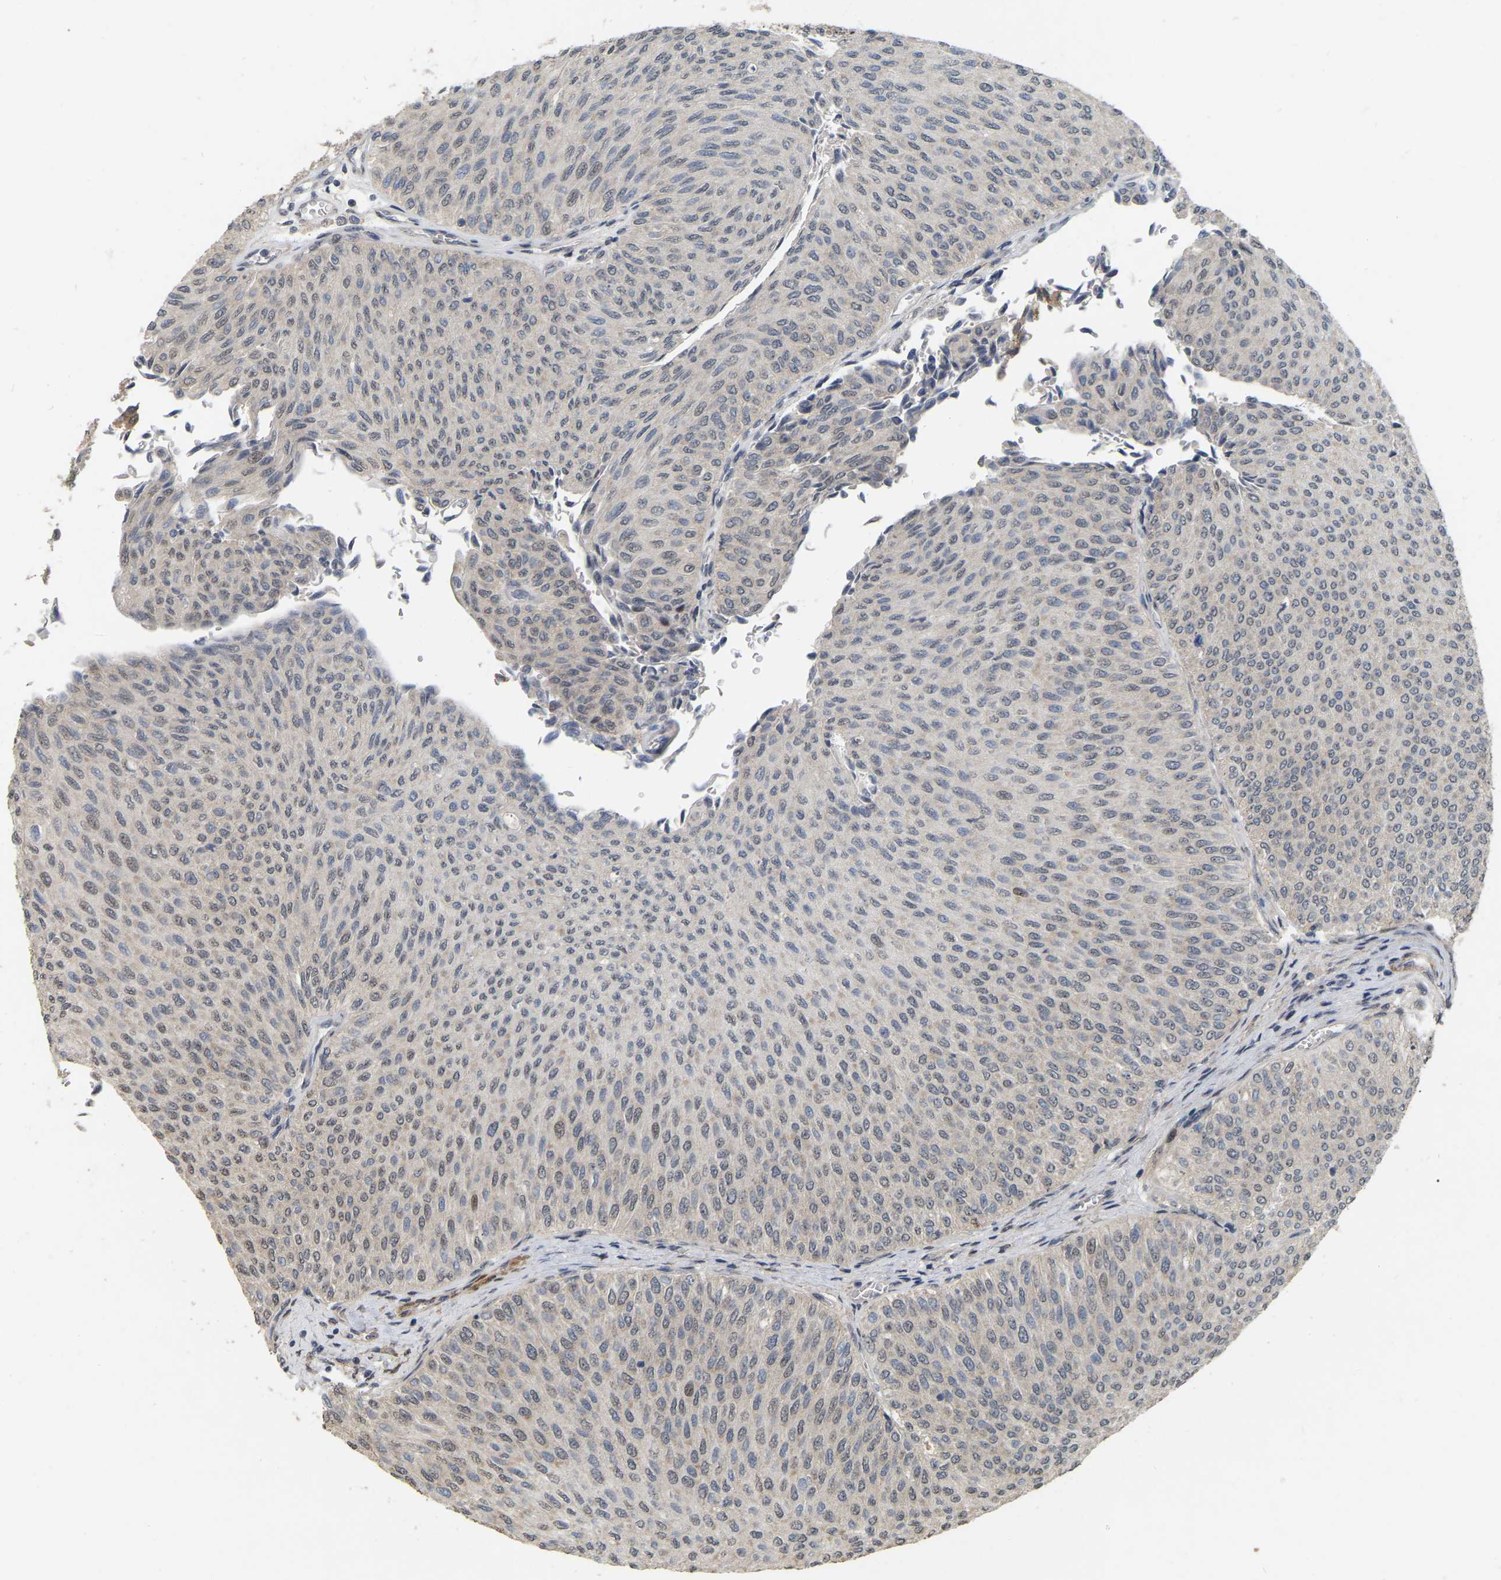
{"staining": {"intensity": "weak", "quantity": "25%-75%", "location": "nuclear"}, "tissue": "urothelial cancer", "cell_type": "Tumor cells", "image_type": "cancer", "snomed": [{"axis": "morphology", "description": "Urothelial carcinoma, Low grade"}, {"axis": "topography", "description": "Urinary bladder"}], "caption": "Tumor cells display low levels of weak nuclear expression in approximately 25%-75% of cells in urothelial cancer.", "gene": "RUVBL1", "patient": {"sex": "male", "age": 78}}